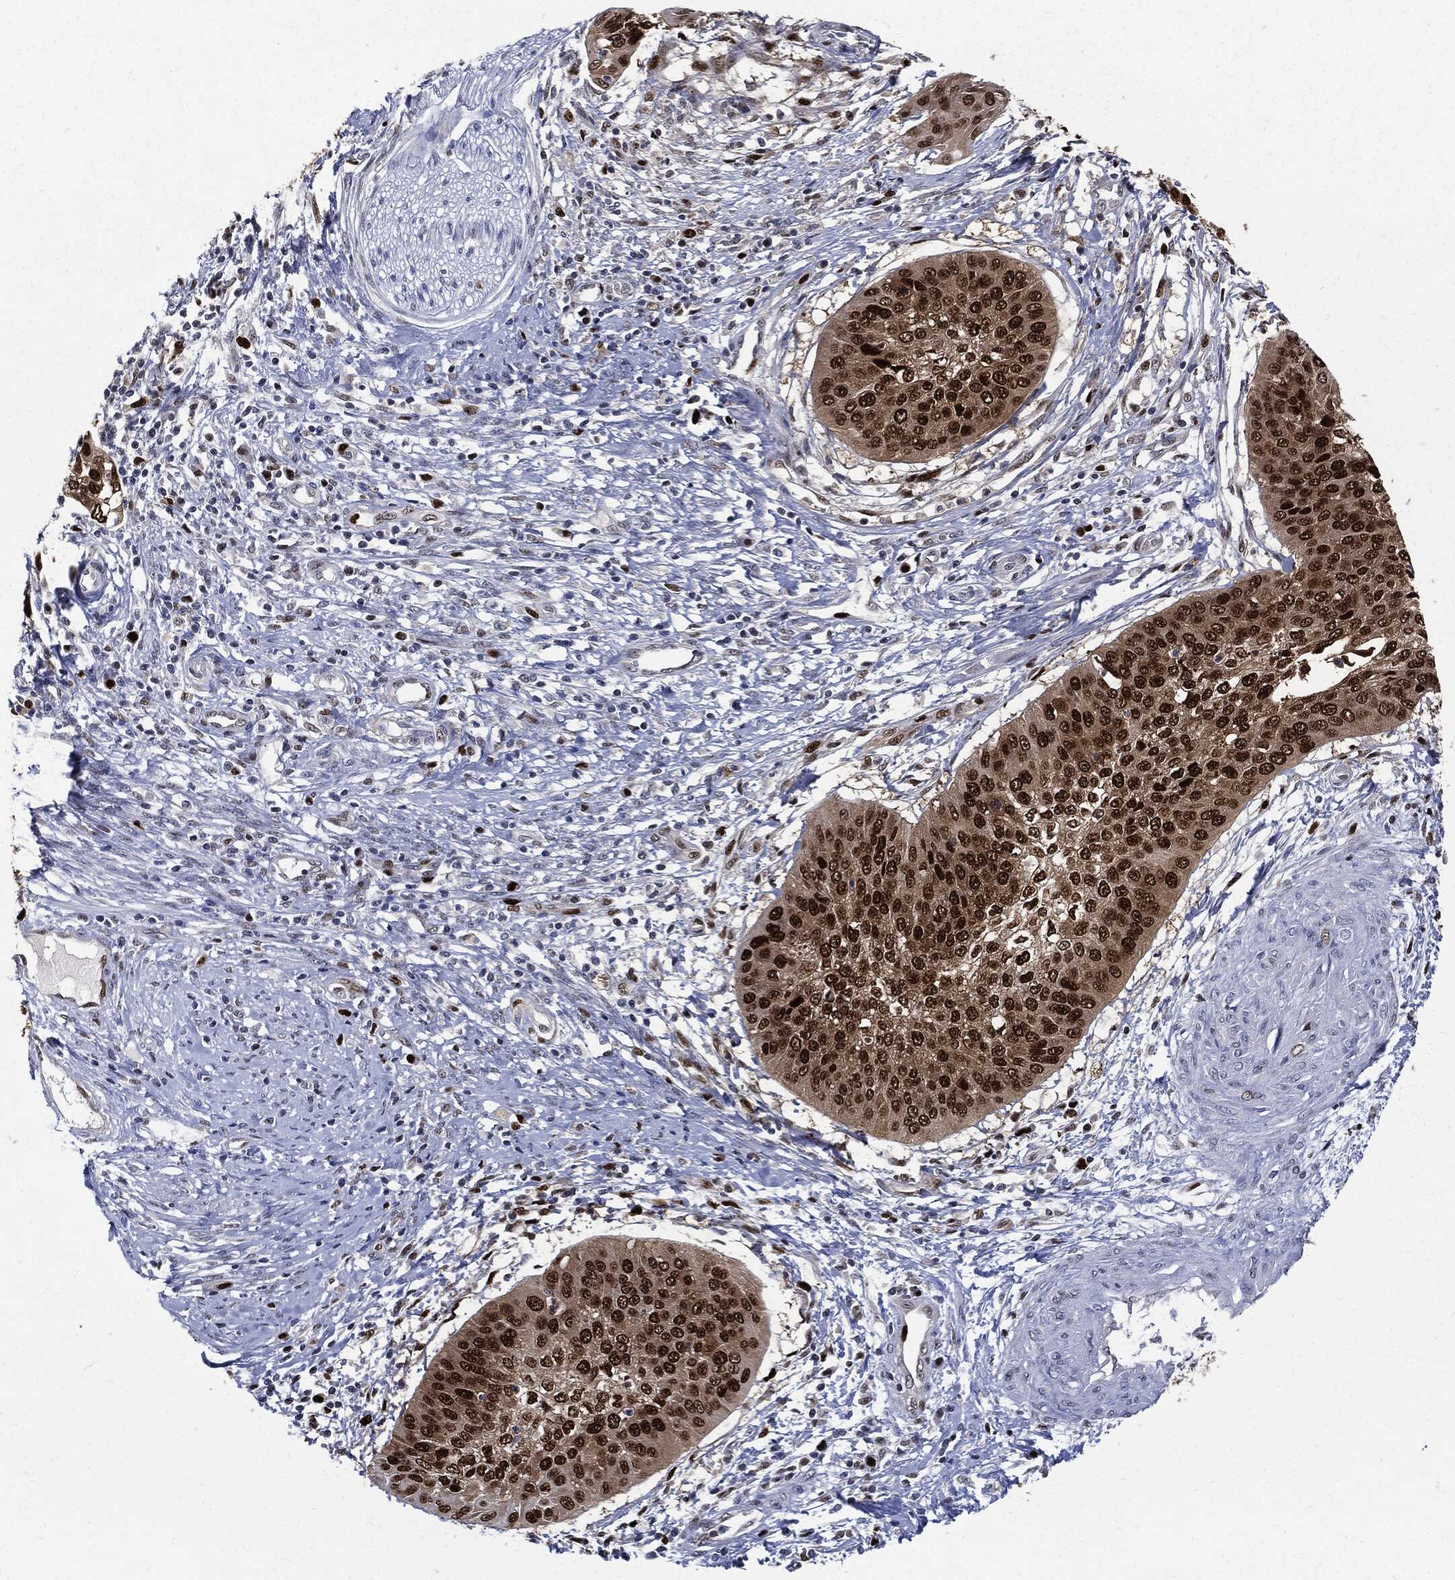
{"staining": {"intensity": "strong", "quantity": ">75%", "location": "nuclear"}, "tissue": "cervical cancer", "cell_type": "Tumor cells", "image_type": "cancer", "snomed": [{"axis": "morphology", "description": "Normal tissue, NOS"}, {"axis": "morphology", "description": "Squamous cell carcinoma, NOS"}, {"axis": "topography", "description": "Cervix"}], "caption": "High-magnification brightfield microscopy of cervical cancer (squamous cell carcinoma) stained with DAB (3,3'-diaminobenzidine) (brown) and counterstained with hematoxylin (blue). tumor cells exhibit strong nuclear expression is seen in about>75% of cells.", "gene": "PCNA", "patient": {"sex": "female", "age": 39}}